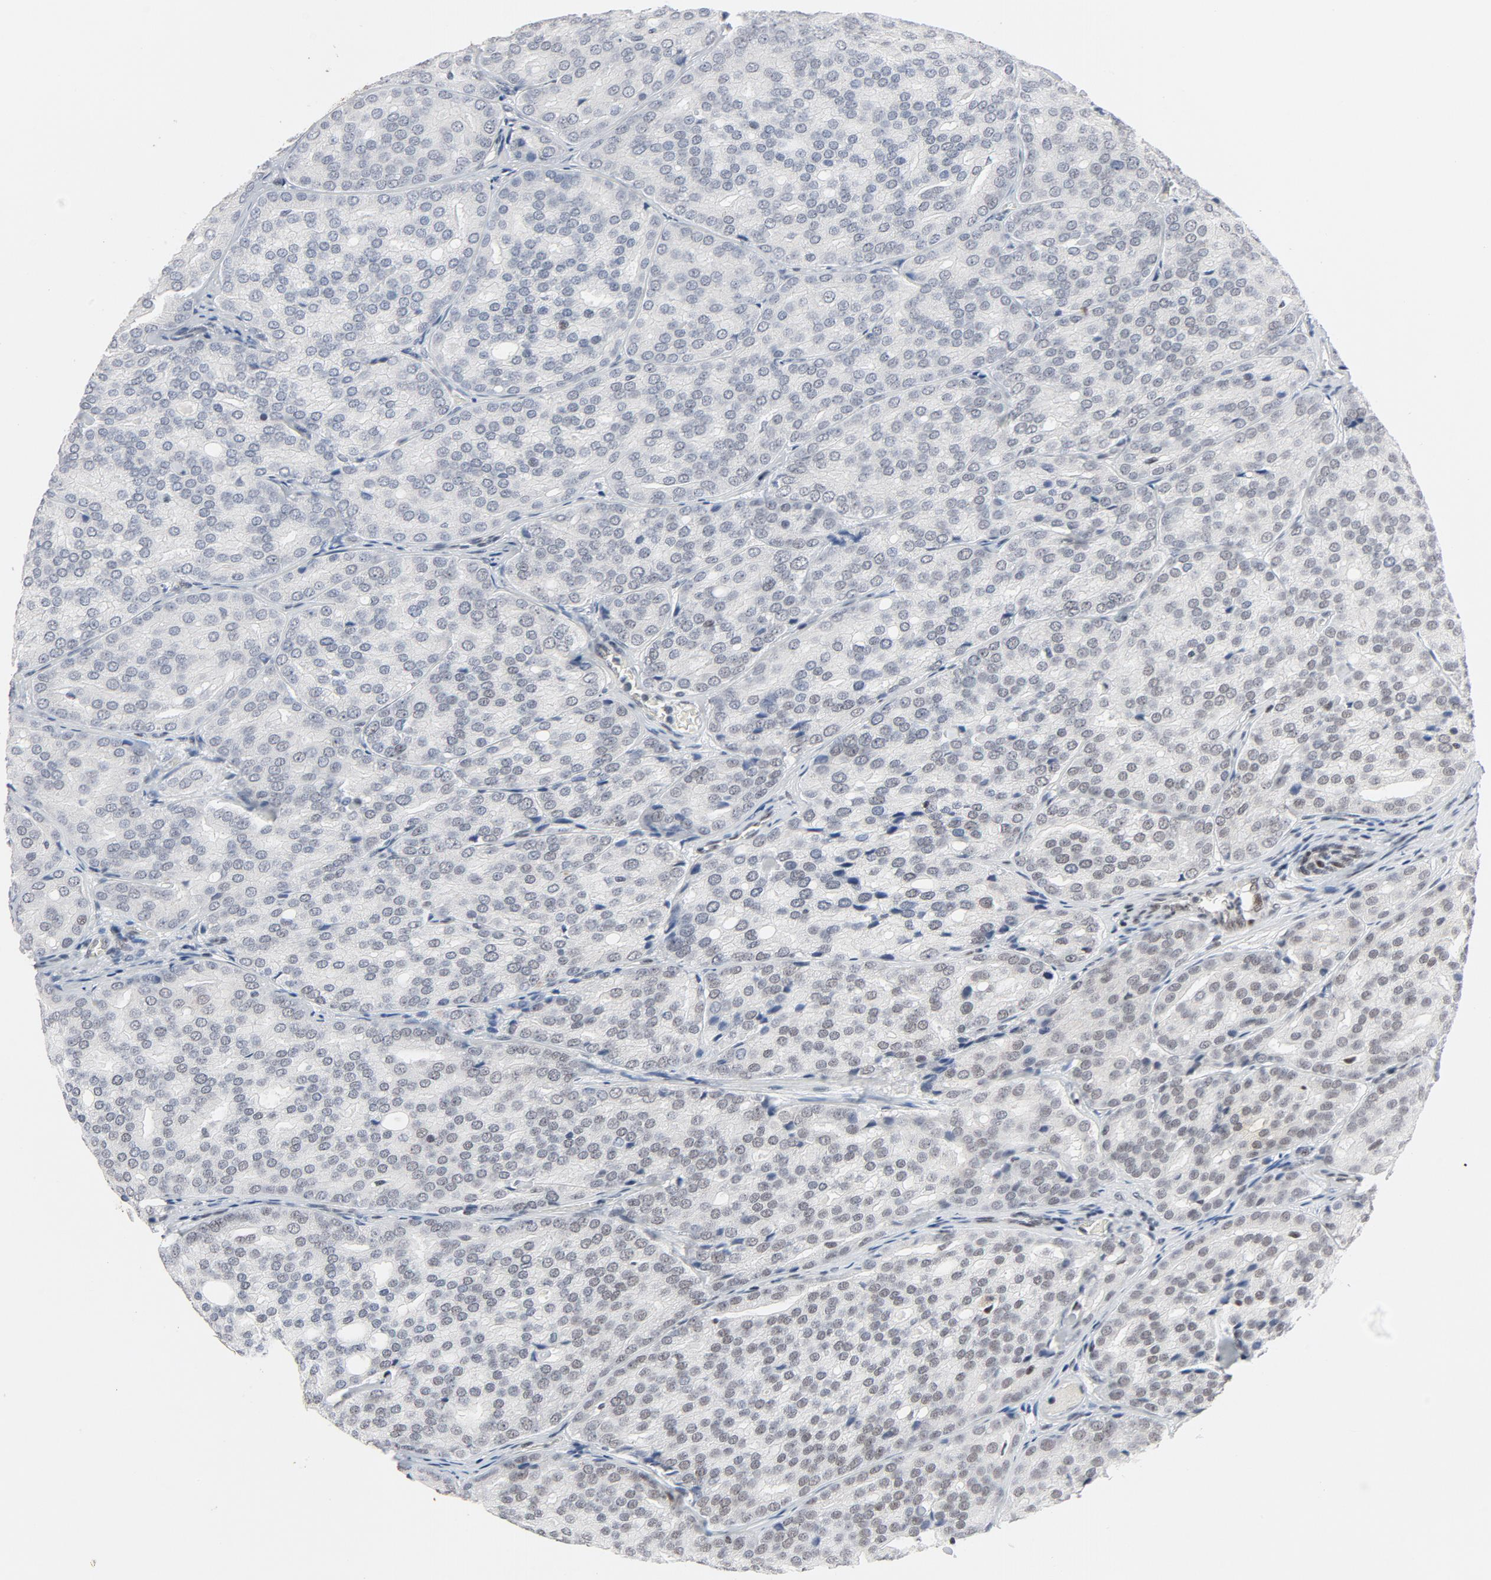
{"staining": {"intensity": "negative", "quantity": "none", "location": "none"}, "tissue": "prostate cancer", "cell_type": "Tumor cells", "image_type": "cancer", "snomed": [{"axis": "morphology", "description": "Adenocarcinoma, High grade"}, {"axis": "topography", "description": "Prostate"}], "caption": "Micrograph shows no protein expression in tumor cells of prostate cancer (adenocarcinoma (high-grade)) tissue.", "gene": "GABPA", "patient": {"sex": "male", "age": 64}}